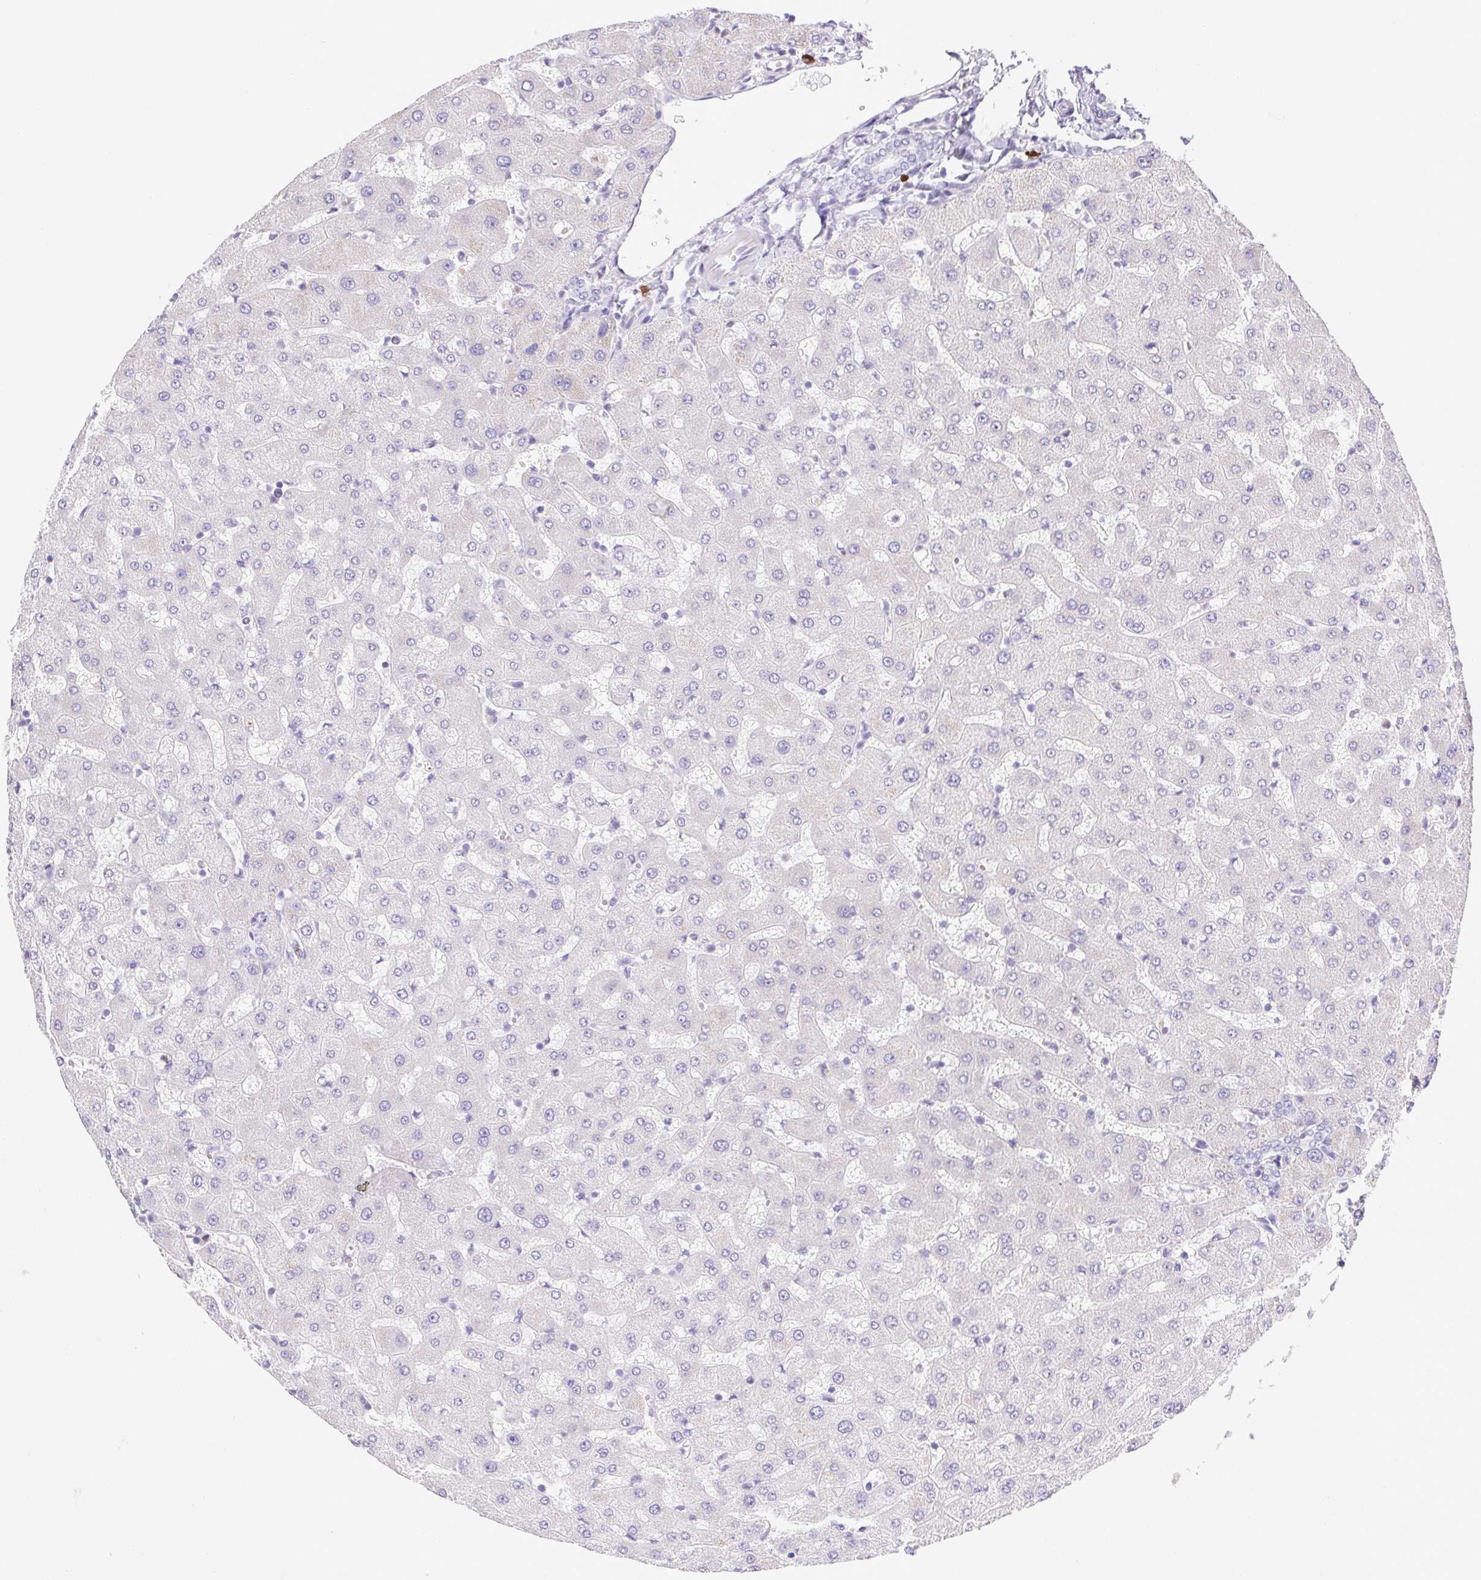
{"staining": {"intensity": "negative", "quantity": "none", "location": "none"}, "tissue": "liver", "cell_type": "Cholangiocytes", "image_type": "normal", "snomed": [{"axis": "morphology", "description": "Normal tissue, NOS"}, {"axis": "topography", "description": "Liver"}], "caption": "Liver stained for a protein using IHC shows no expression cholangiocytes.", "gene": "FAM177B", "patient": {"sex": "female", "age": 63}}